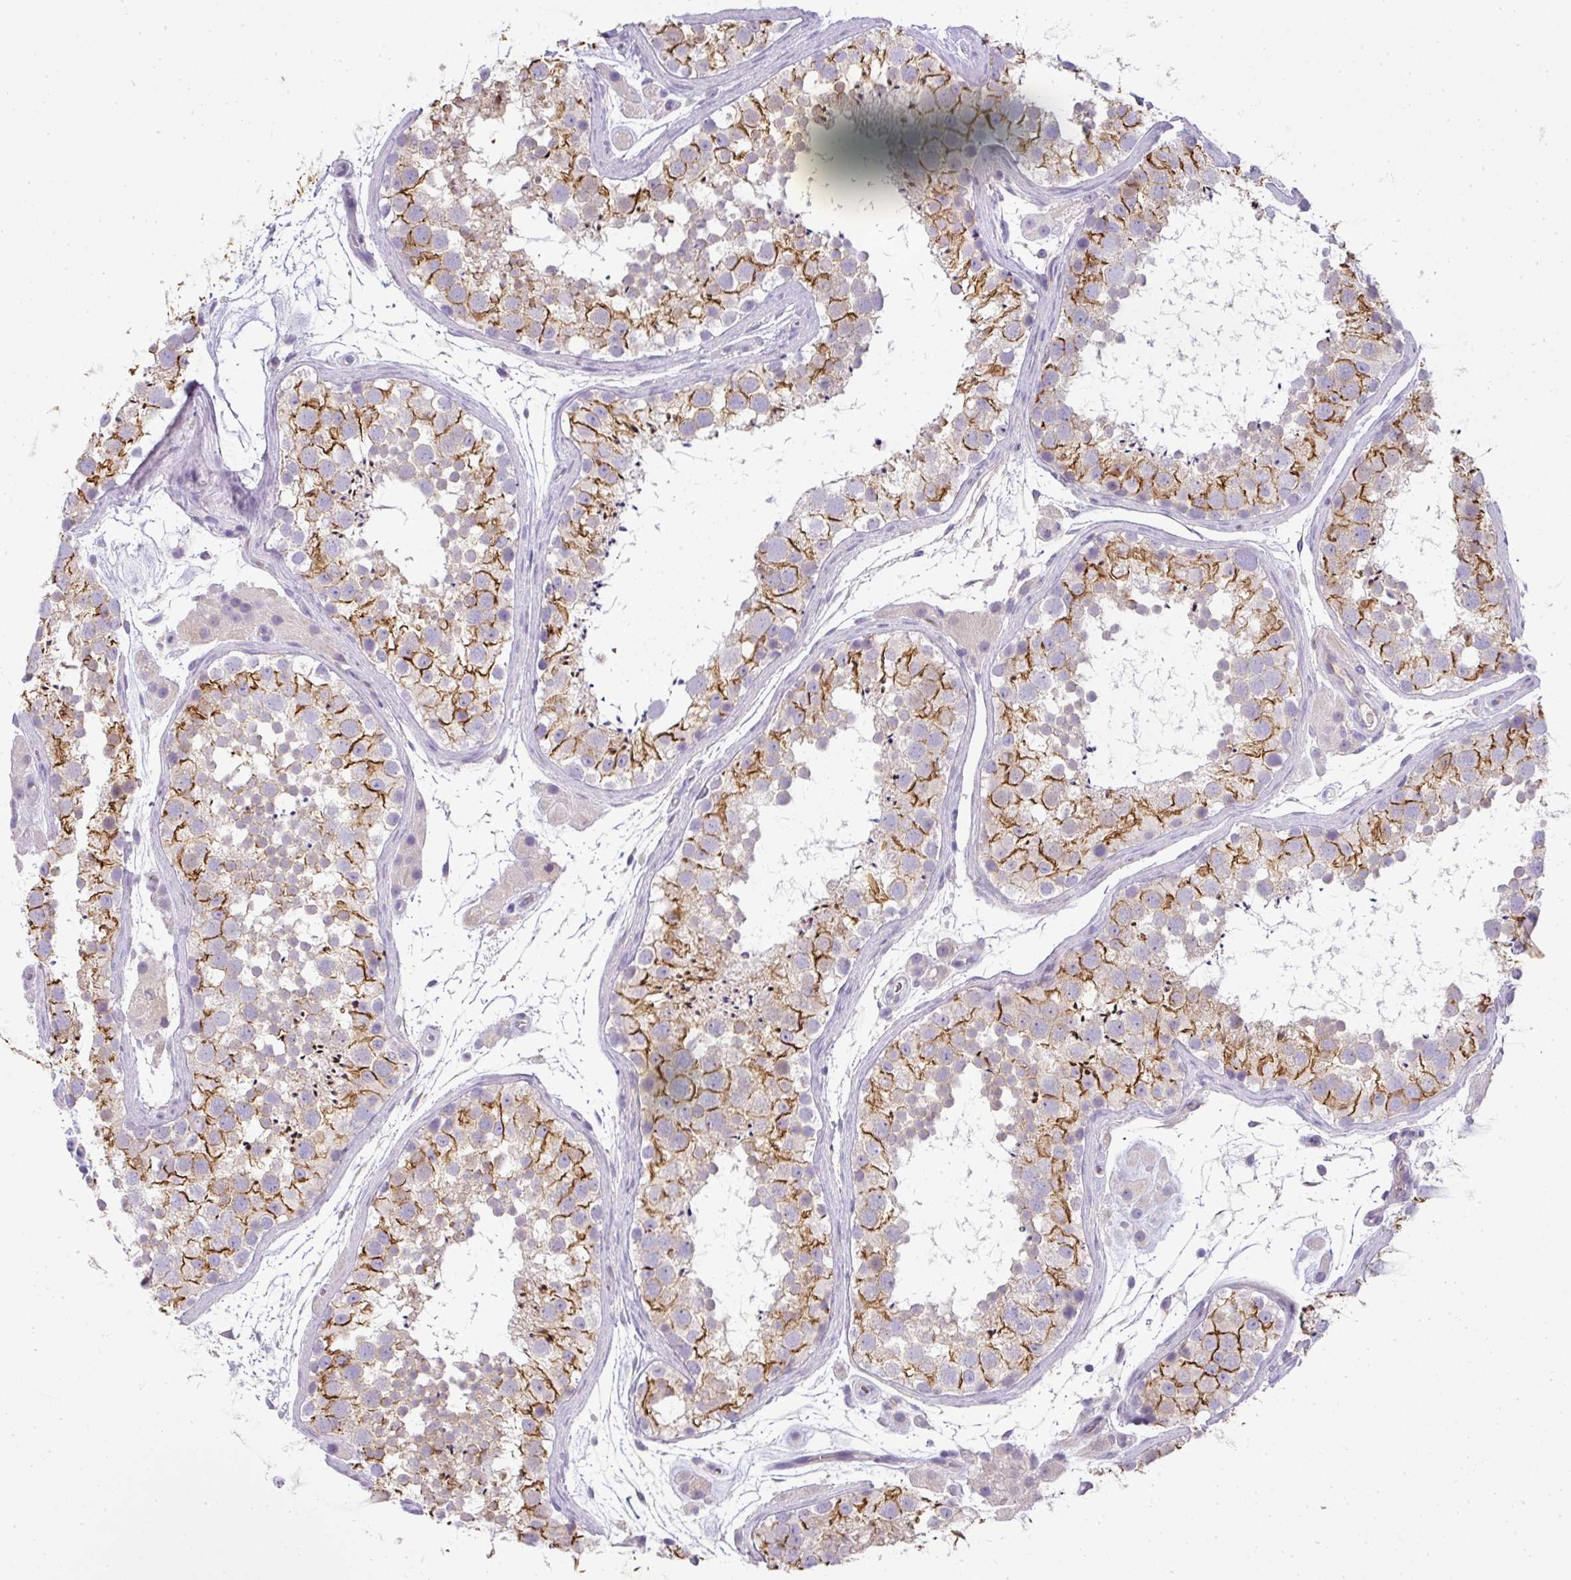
{"staining": {"intensity": "moderate", "quantity": "25%-75%", "location": "cytoplasmic/membranous"}, "tissue": "testis", "cell_type": "Cells in seminiferous ducts", "image_type": "normal", "snomed": [{"axis": "morphology", "description": "Normal tissue, NOS"}, {"axis": "topography", "description": "Testis"}], "caption": "IHC (DAB) staining of normal human testis displays moderate cytoplasmic/membranous protein positivity in about 25%-75% of cells in seminiferous ducts.", "gene": "ASXL3", "patient": {"sex": "male", "age": 41}}